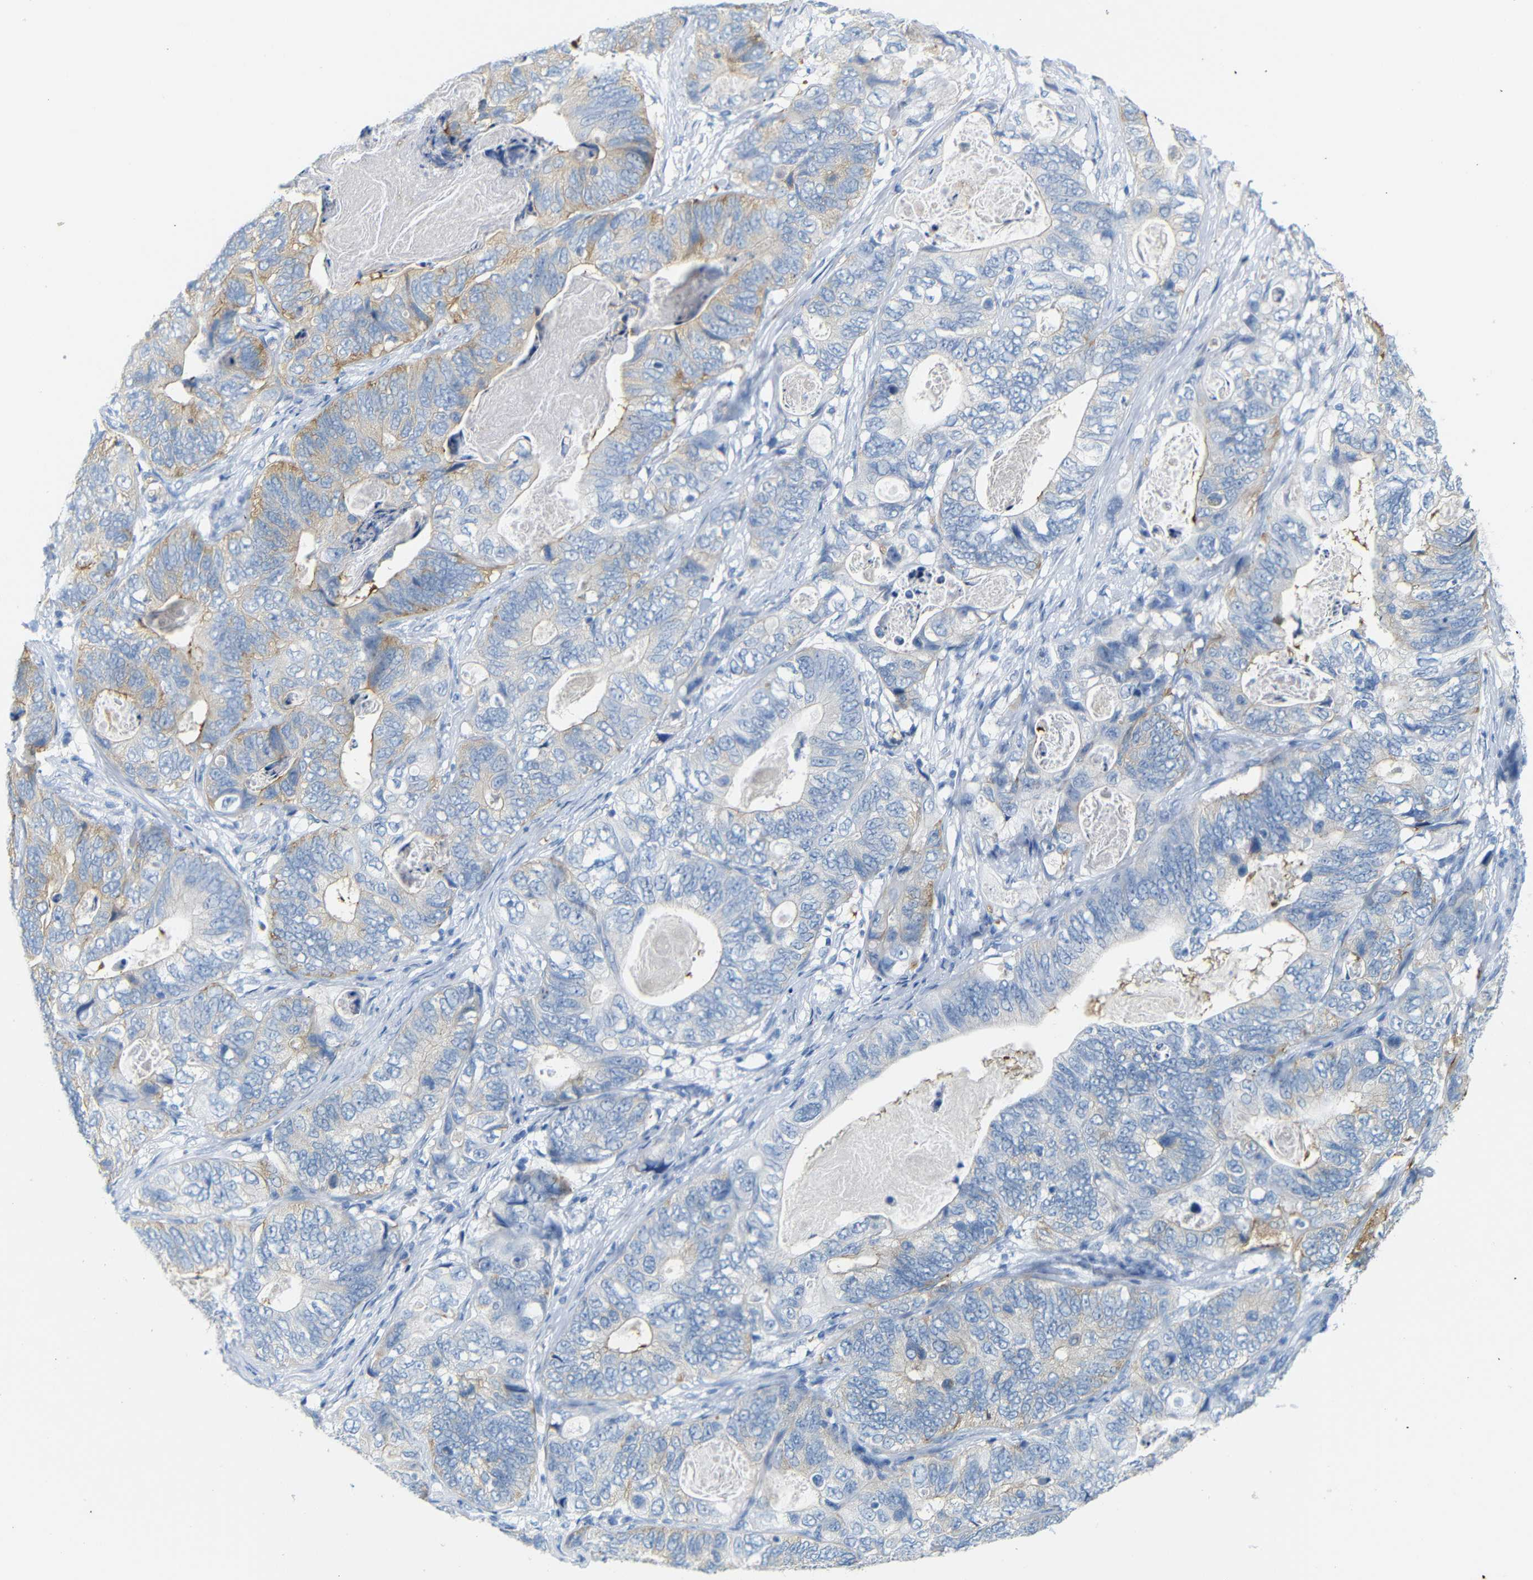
{"staining": {"intensity": "weak", "quantity": ">75%", "location": "cytoplasmic/membranous"}, "tissue": "stomach cancer", "cell_type": "Tumor cells", "image_type": "cancer", "snomed": [{"axis": "morphology", "description": "Adenocarcinoma, NOS"}, {"axis": "topography", "description": "Stomach"}], "caption": "Tumor cells exhibit low levels of weak cytoplasmic/membranous expression in approximately >75% of cells in adenocarcinoma (stomach).", "gene": "FCRL1", "patient": {"sex": "female", "age": 89}}